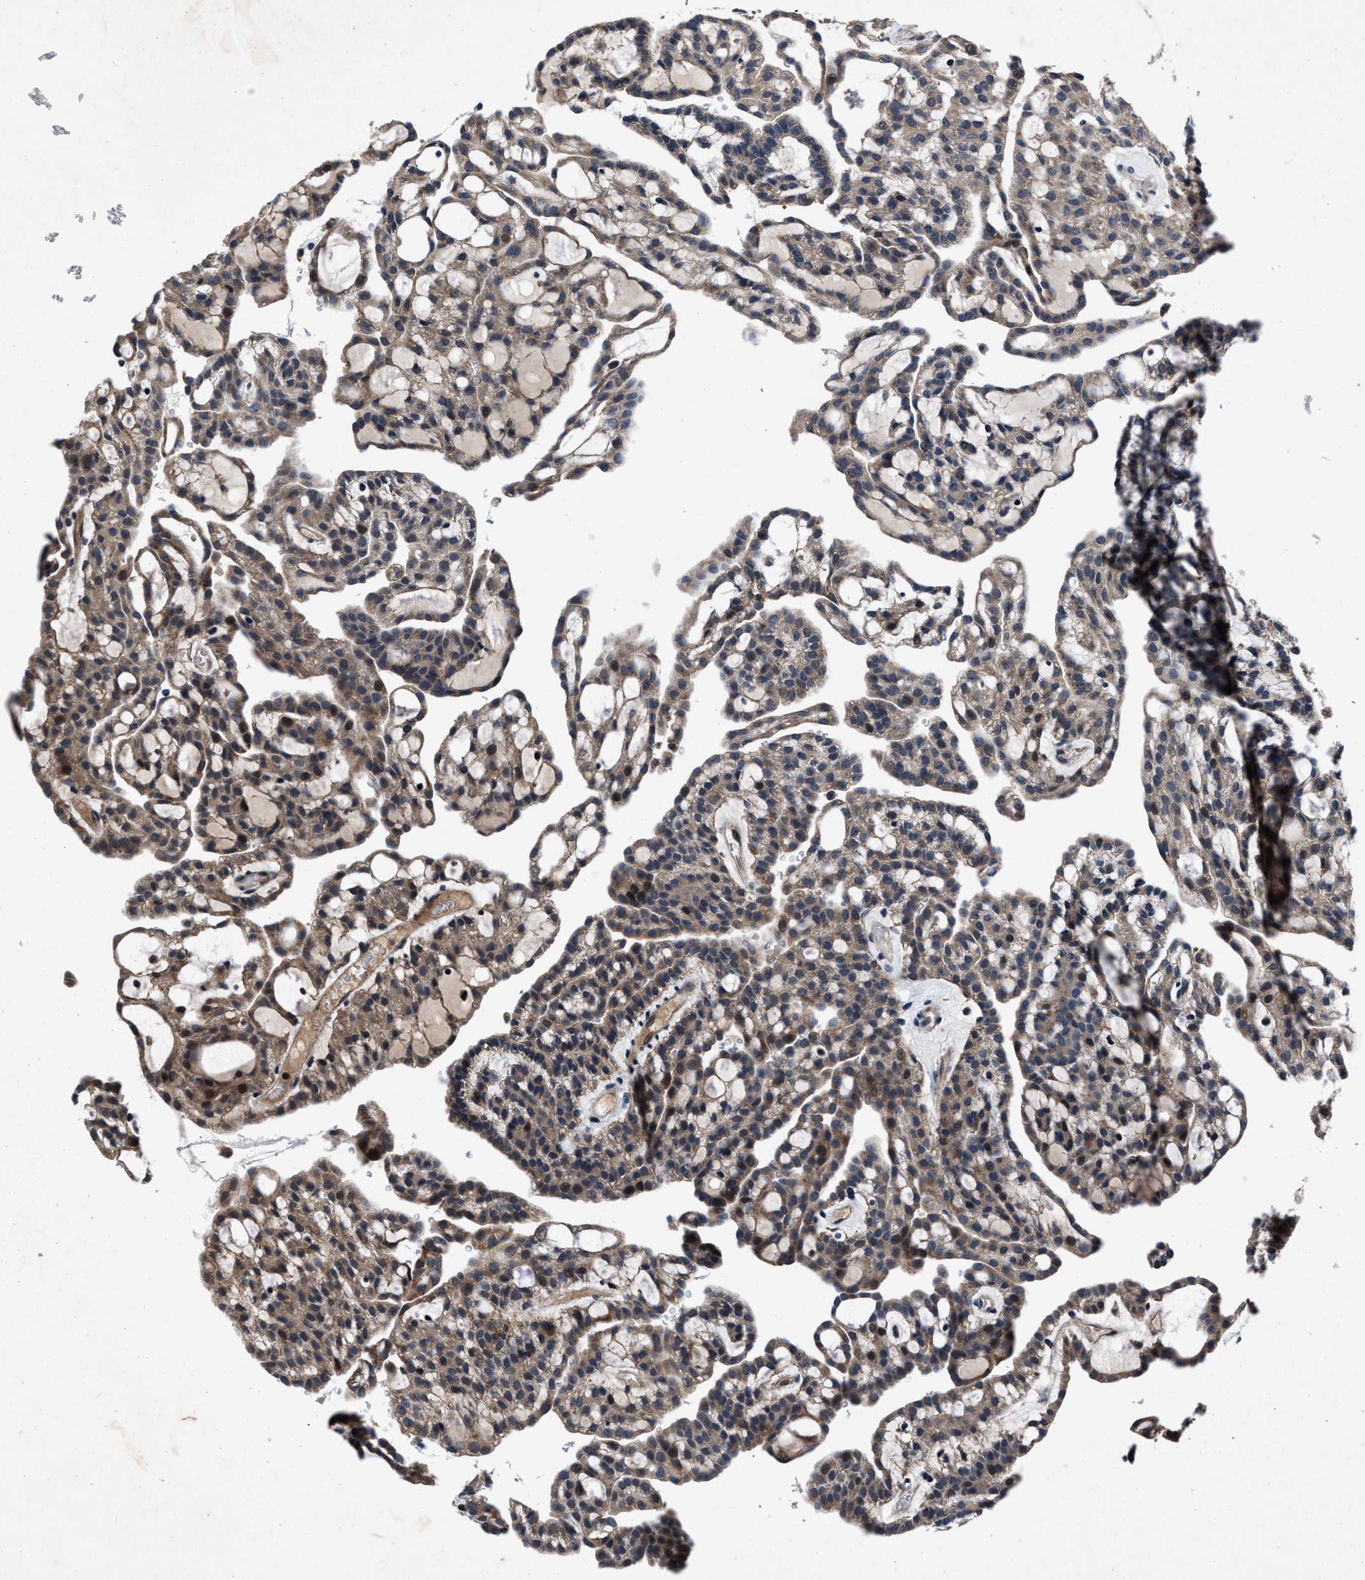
{"staining": {"intensity": "weak", "quantity": ">75%", "location": "cytoplasmic/membranous"}, "tissue": "renal cancer", "cell_type": "Tumor cells", "image_type": "cancer", "snomed": [{"axis": "morphology", "description": "Adenocarcinoma, NOS"}, {"axis": "topography", "description": "Kidney"}], "caption": "Human renal cancer (adenocarcinoma) stained for a protein (brown) reveals weak cytoplasmic/membranous positive positivity in approximately >75% of tumor cells.", "gene": "TMEM53", "patient": {"sex": "male", "age": 63}}